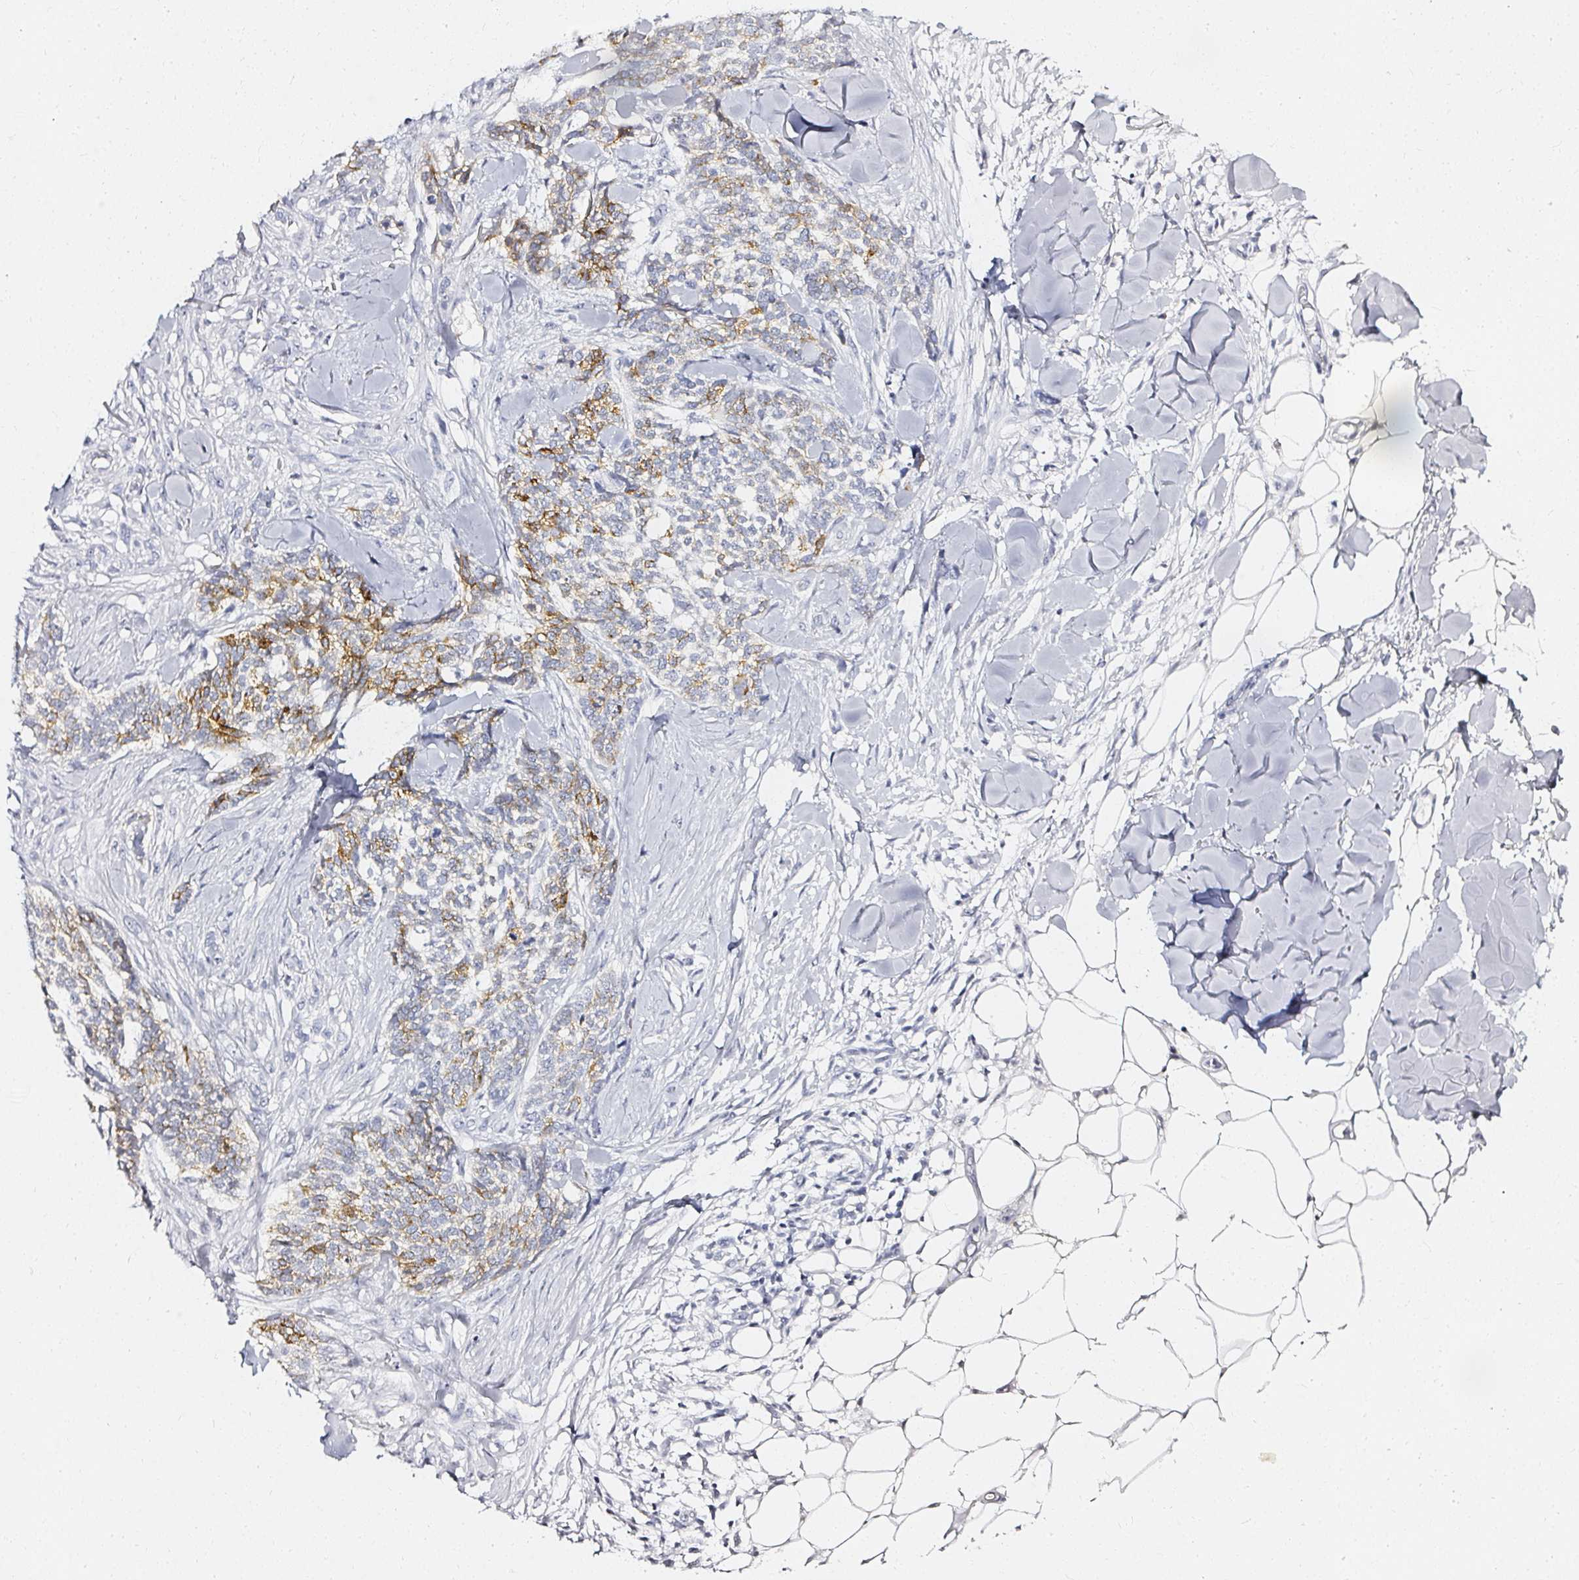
{"staining": {"intensity": "moderate", "quantity": "25%-75%", "location": "cytoplasmic/membranous"}, "tissue": "skin cancer", "cell_type": "Tumor cells", "image_type": "cancer", "snomed": [{"axis": "morphology", "description": "Basal cell carcinoma"}, {"axis": "topography", "description": "Skin"}], "caption": "IHC micrograph of human skin cancer (basal cell carcinoma) stained for a protein (brown), which exhibits medium levels of moderate cytoplasmic/membranous staining in approximately 25%-75% of tumor cells.", "gene": "ACAN", "patient": {"sex": "female", "age": 59}}